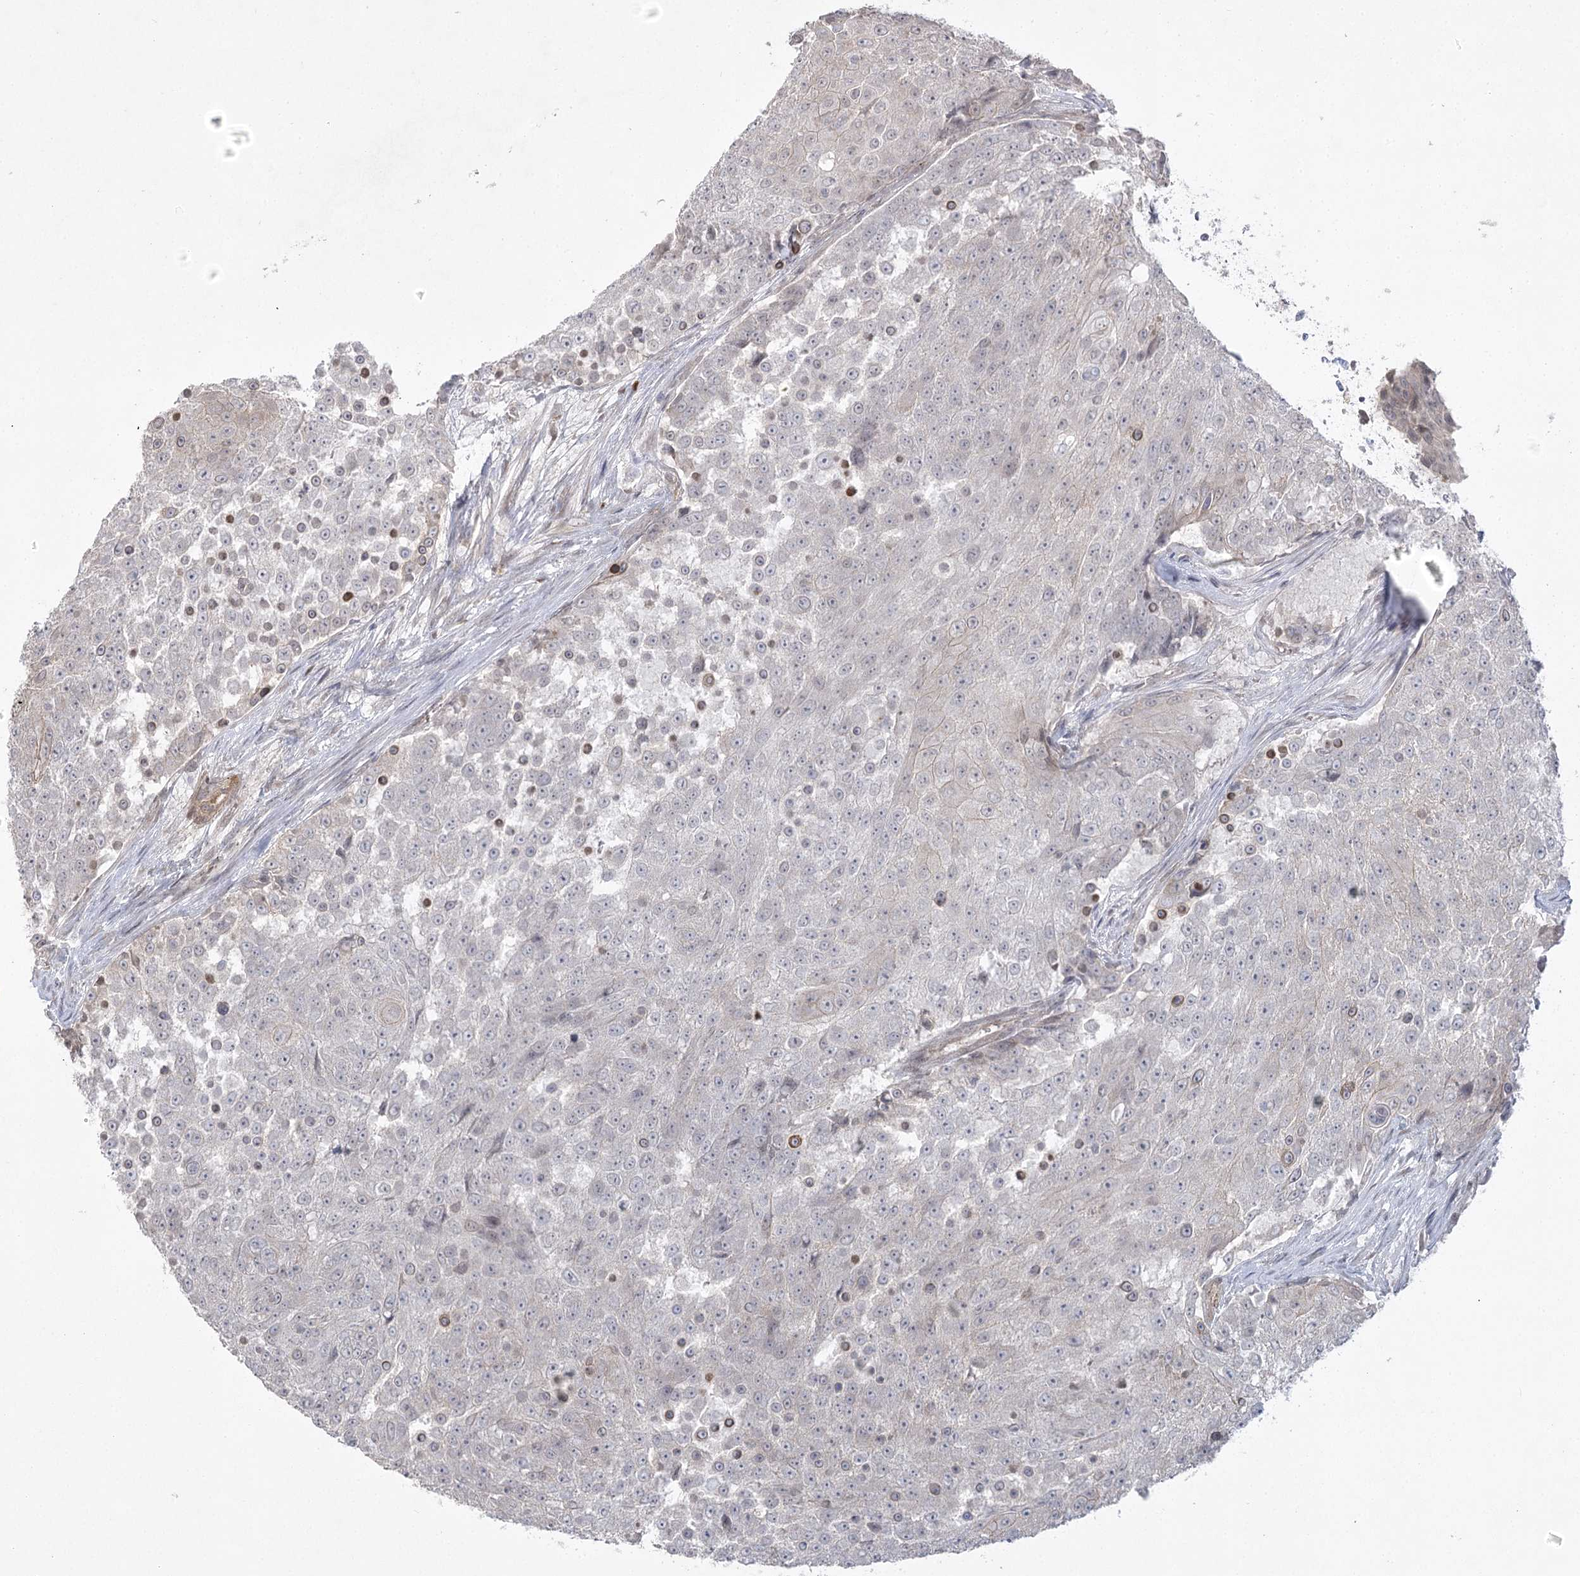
{"staining": {"intensity": "negative", "quantity": "none", "location": "none"}, "tissue": "urothelial cancer", "cell_type": "Tumor cells", "image_type": "cancer", "snomed": [{"axis": "morphology", "description": "Urothelial carcinoma, High grade"}, {"axis": "topography", "description": "Urinary bladder"}], "caption": "This is an IHC histopathology image of urothelial cancer. There is no staining in tumor cells.", "gene": "AMTN", "patient": {"sex": "female", "age": 63}}